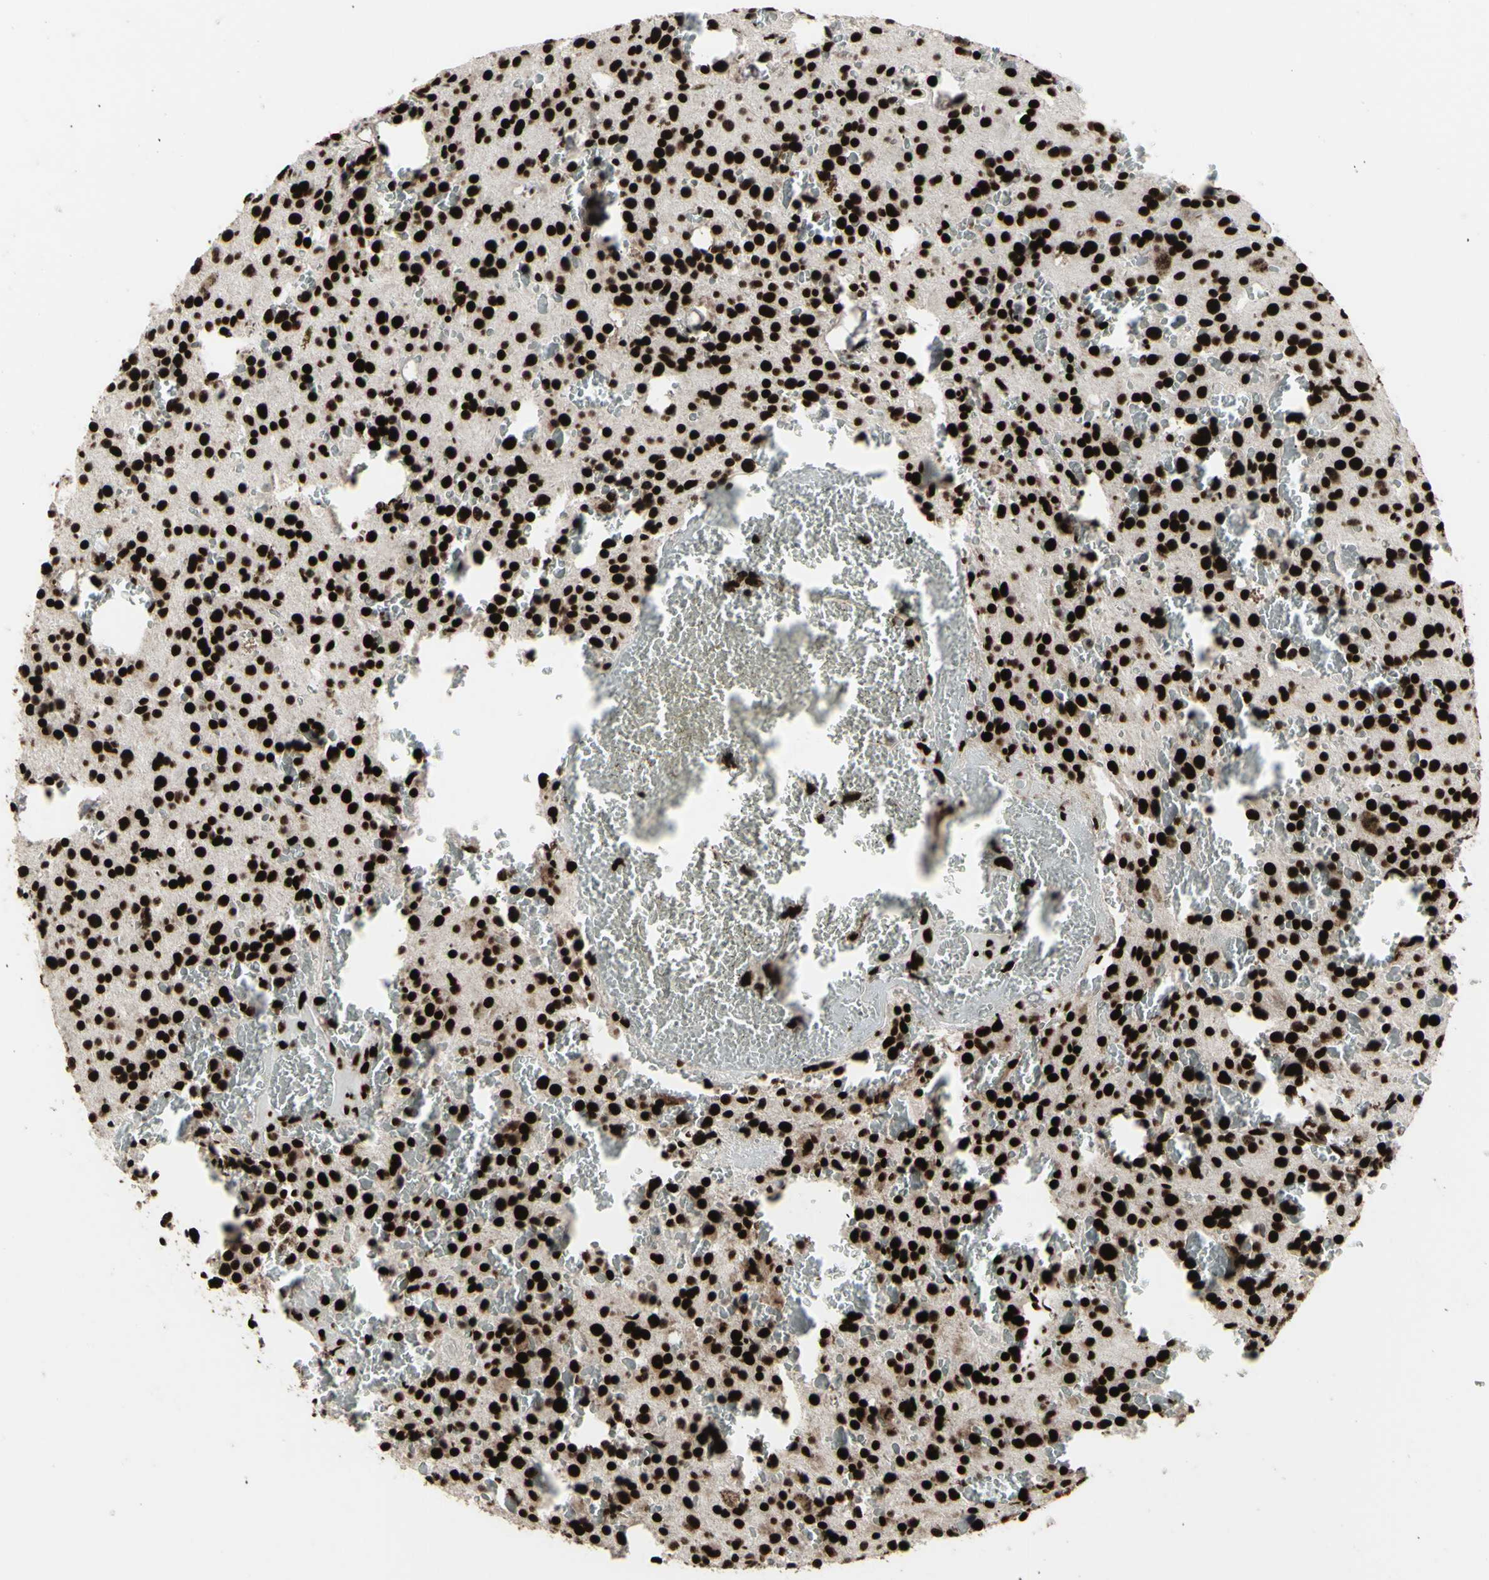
{"staining": {"intensity": "strong", "quantity": ">75%", "location": "nuclear"}, "tissue": "glioma", "cell_type": "Tumor cells", "image_type": "cancer", "snomed": [{"axis": "morphology", "description": "Glioma, malignant, Low grade"}, {"axis": "topography", "description": "Brain"}], "caption": "The micrograph demonstrates staining of malignant glioma (low-grade), revealing strong nuclear protein positivity (brown color) within tumor cells.", "gene": "U2AF2", "patient": {"sex": "male", "age": 58}}